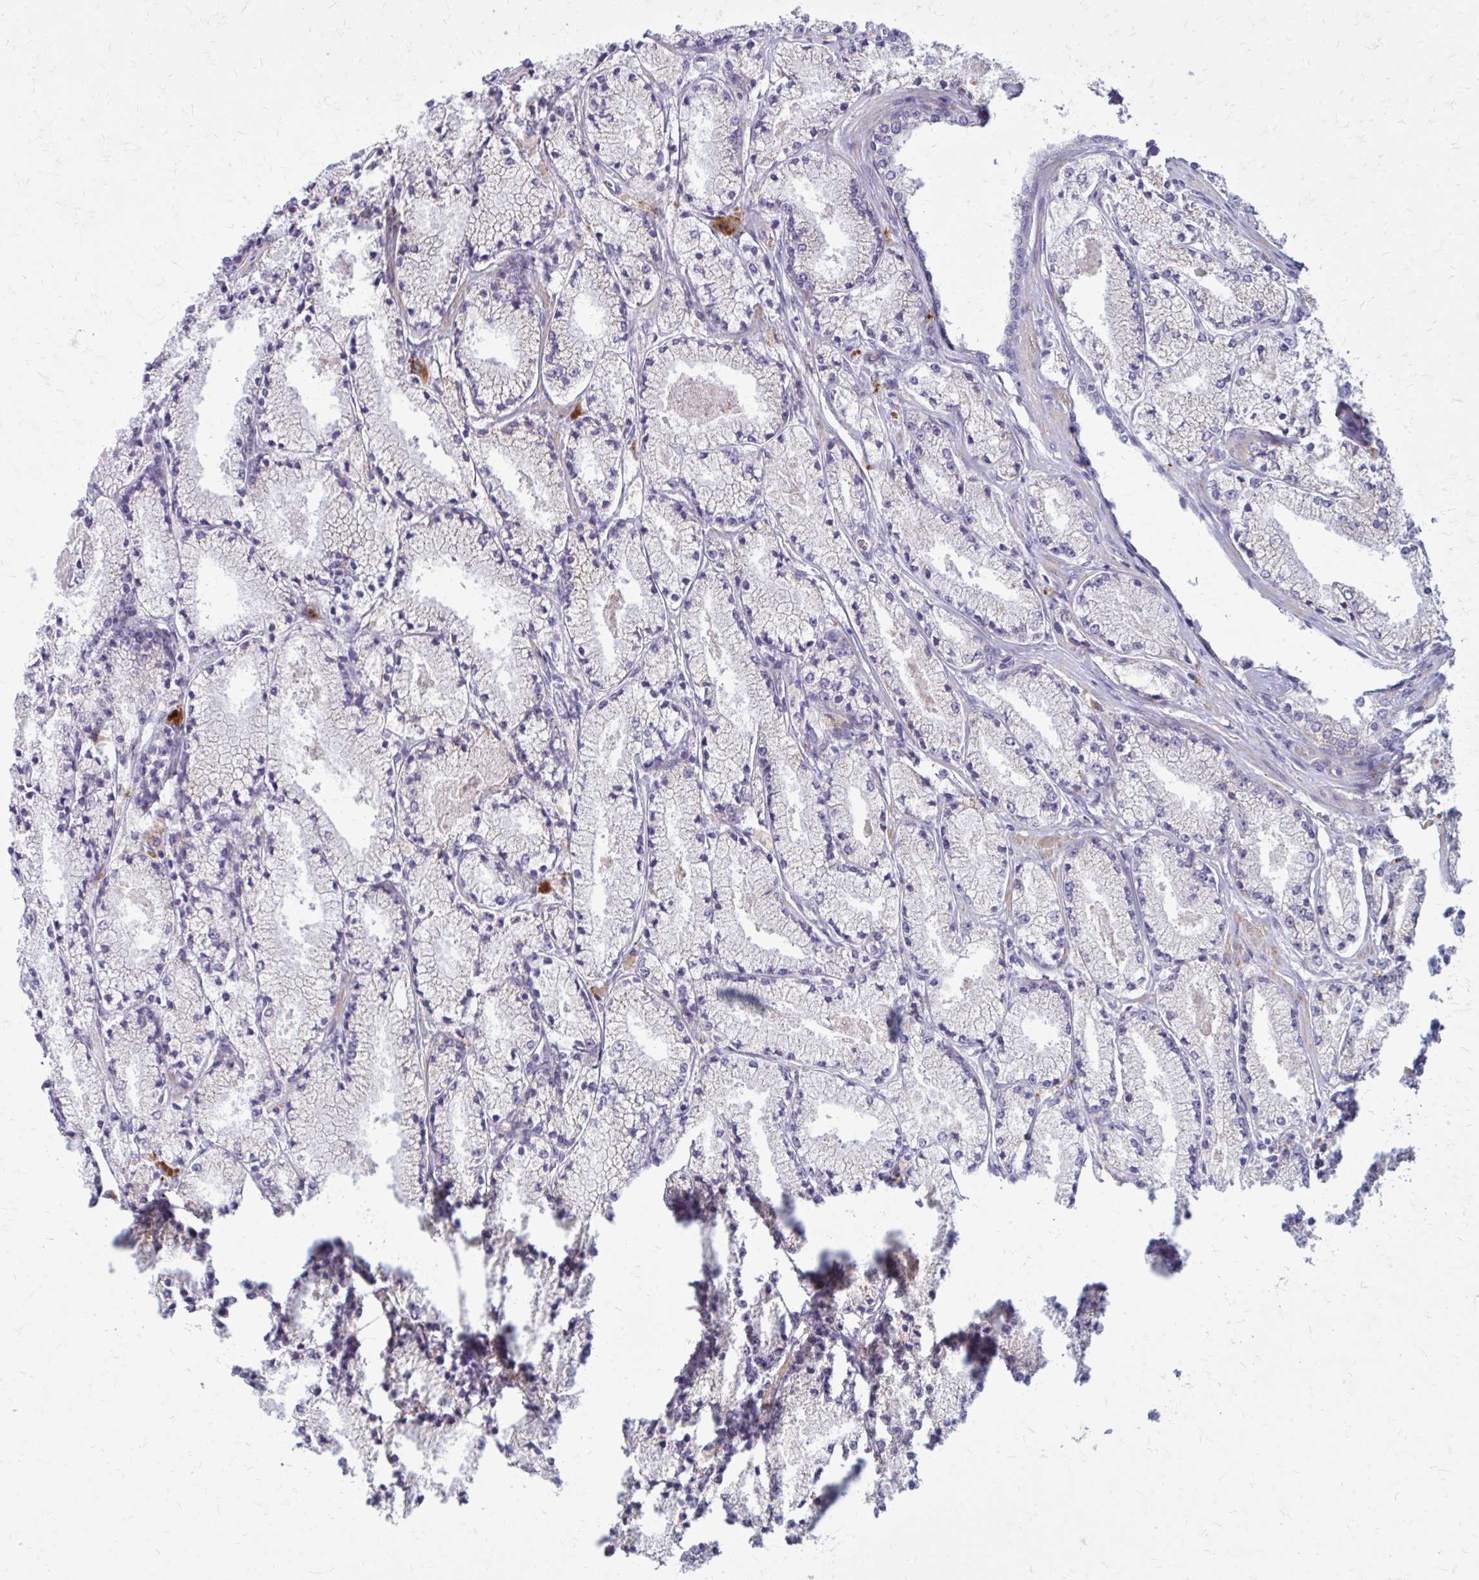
{"staining": {"intensity": "negative", "quantity": "none", "location": "none"}, "tissue": "prostate cancer", "cell_type": "Tumor cells", "image_type": "cancer", "snomed": [{"axis": "morphology", "description": "Adenocarcinoma, High grade"}, {"axis": "topography", "description": "Prostate"}], "caption": "High magnification brightfield microscopy of high-grade adenocarcinoma (prostate) stained with DAB (brown) and counterstained with hematoxylin (blue): tumor cells show no significant staining.", "gene": "GIGYF2", "patient": {"sex": "male", "age": 63}}